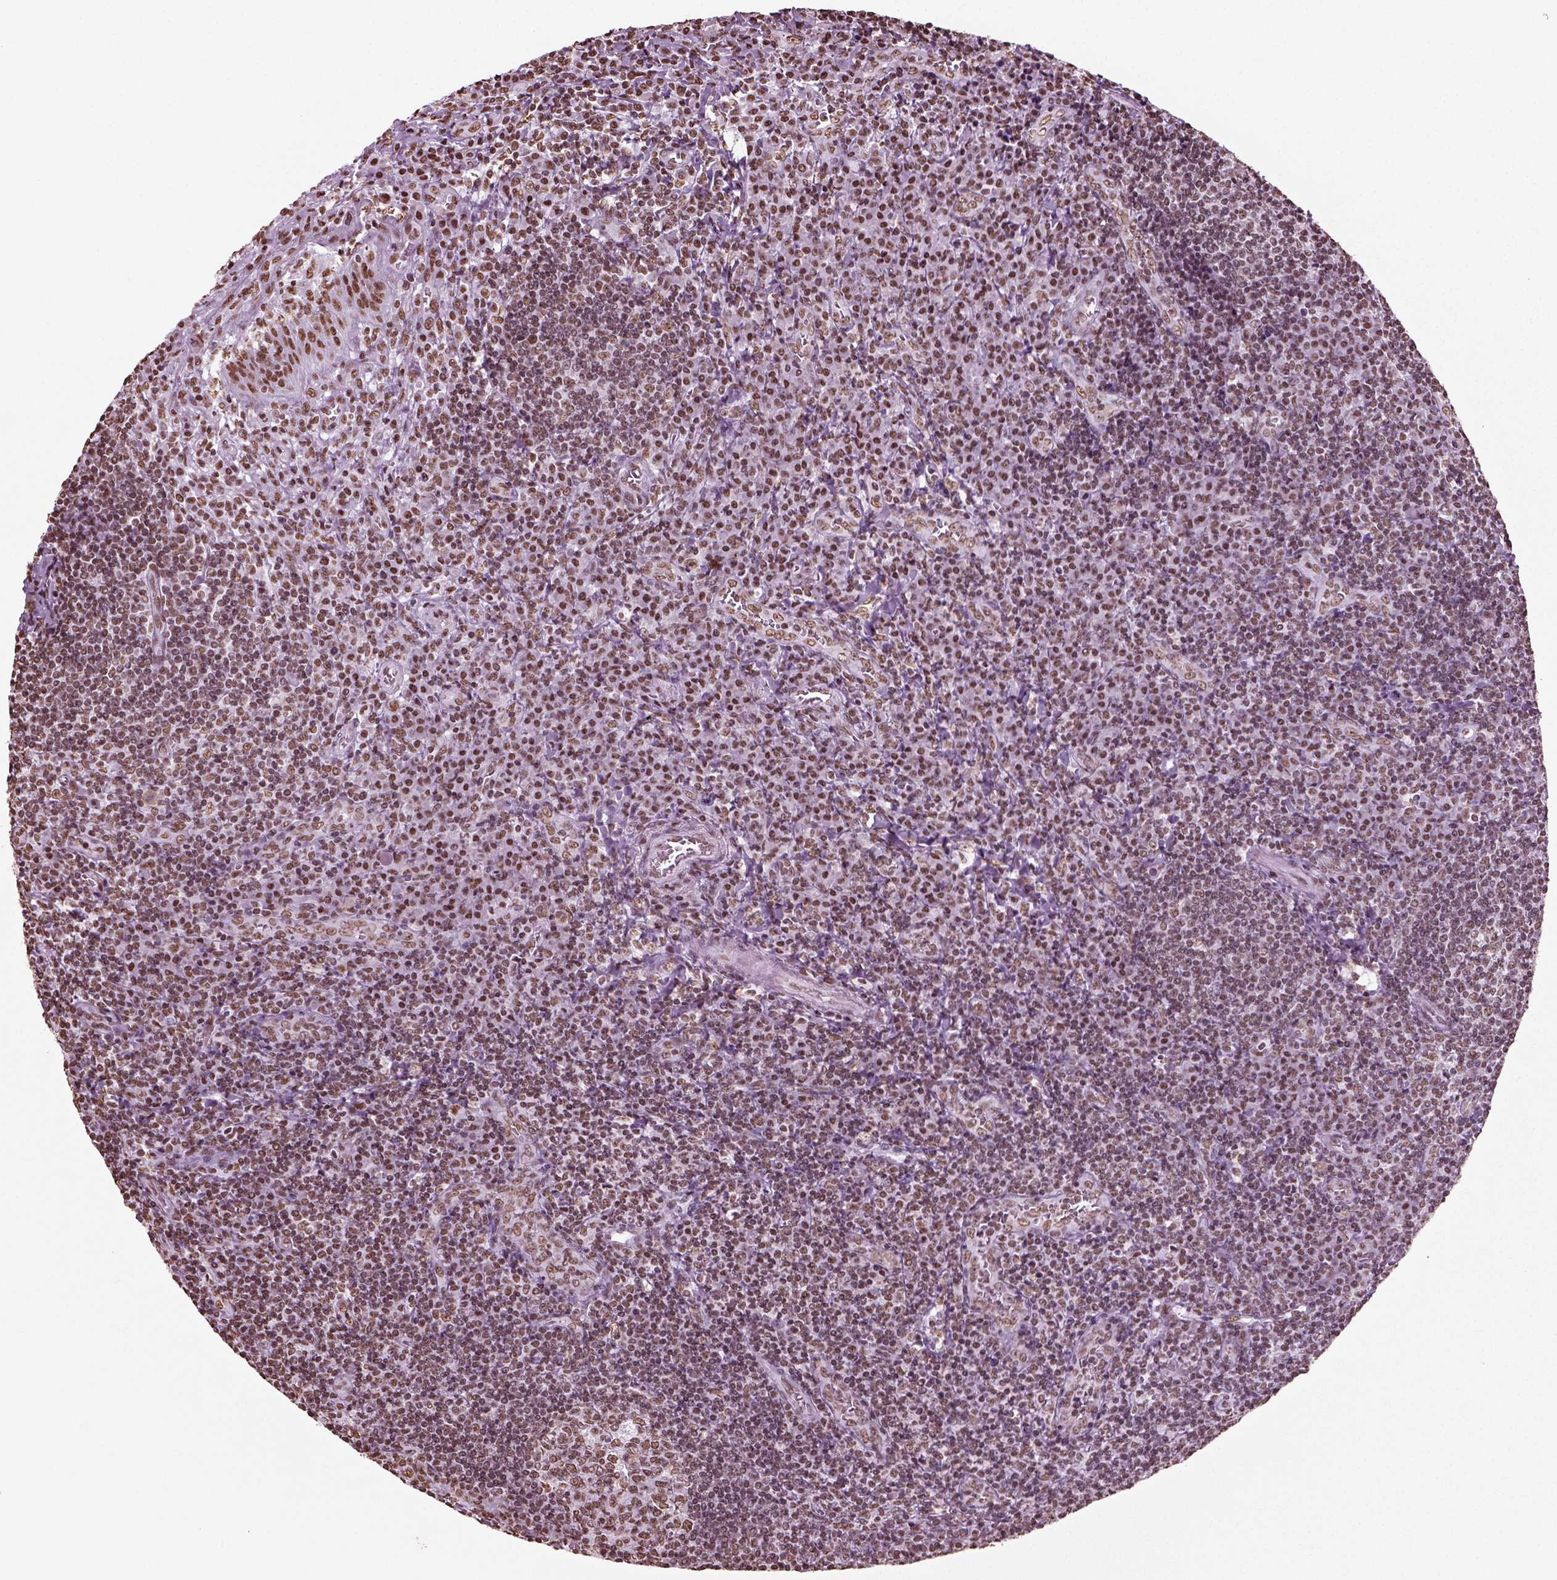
{"staining": {"intensity": "moderate", "quantity": ">75%", "location": "nuclear"}, "tissue": "tonsil", "cell_type": "Germinal center cells", "image_type": "normal", "snomed": [{"axis": "morphology", "description": "Normal tissue, NOS"}, {"axis": "topography", "description": "Tonsil"}], "caption": "Germinal center cells reveal moderate nuclear expression in approximately >75% of cells in benign tonsil. Immunohistochemistry (ihc) stains the protein of interest in brown and the nuclei are stained blue.", "gene": "POLR1H", "patient": {"sex": "male", "age": 33}}